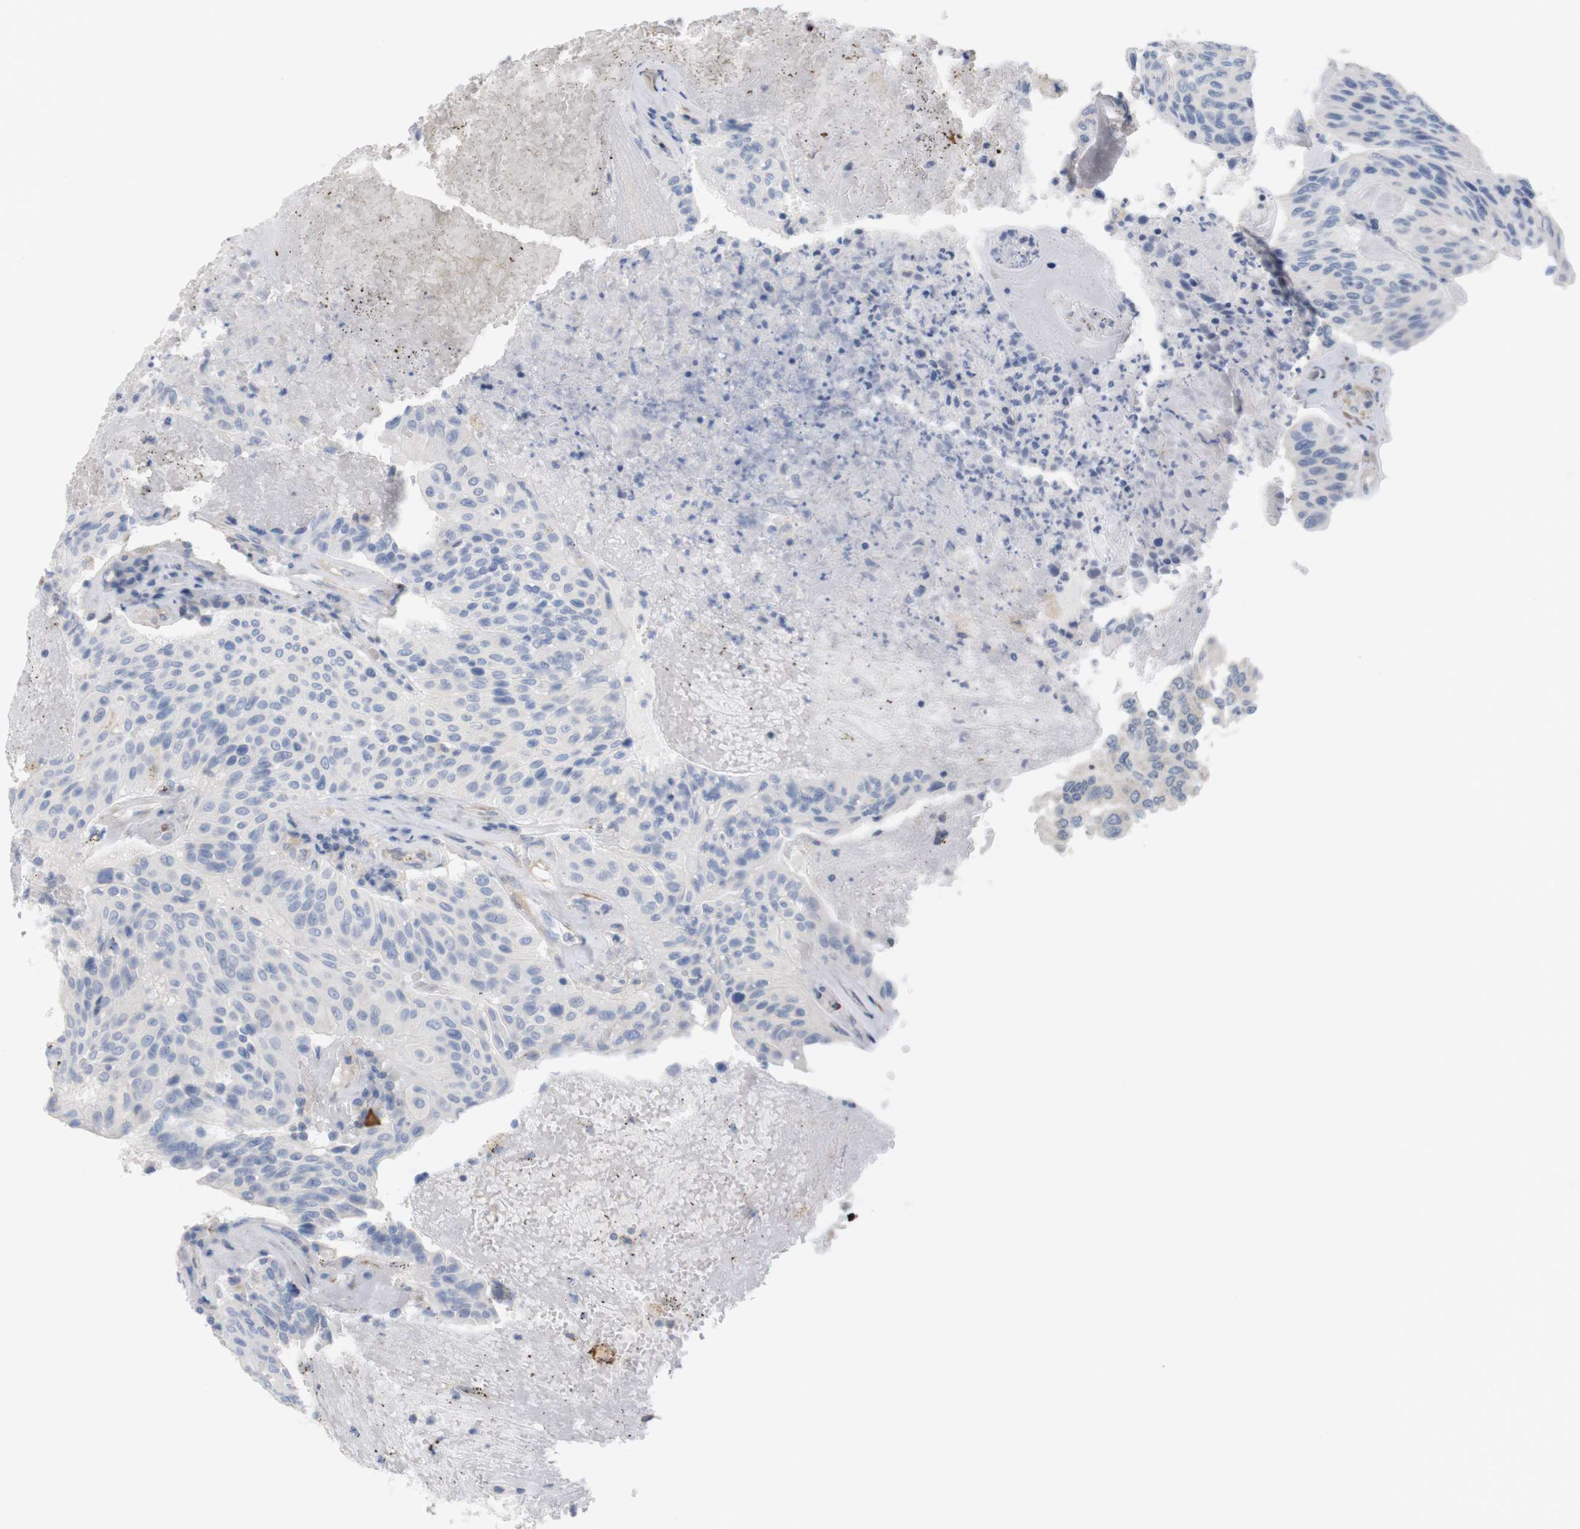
{"staining": {"intensity": "negative", "quantity": "none", "location": "none"}, "tissue": "urothelial cancer", "cell_type": "Tumor cells", "image_type": "cancer", "snomed": [{"axis": "morphology", "description": "Urothelial carcinoma, High grade"}, {"axis": "topography", "description": "Urinary bladder"}], "caption": "Human high-grade urothelial carcinoma stained for a protein using immunohistochemistry exhibits no positivity in tumor cells.", "gene": "ITPR1", "patient": {"sex": "male", "age": 66}}